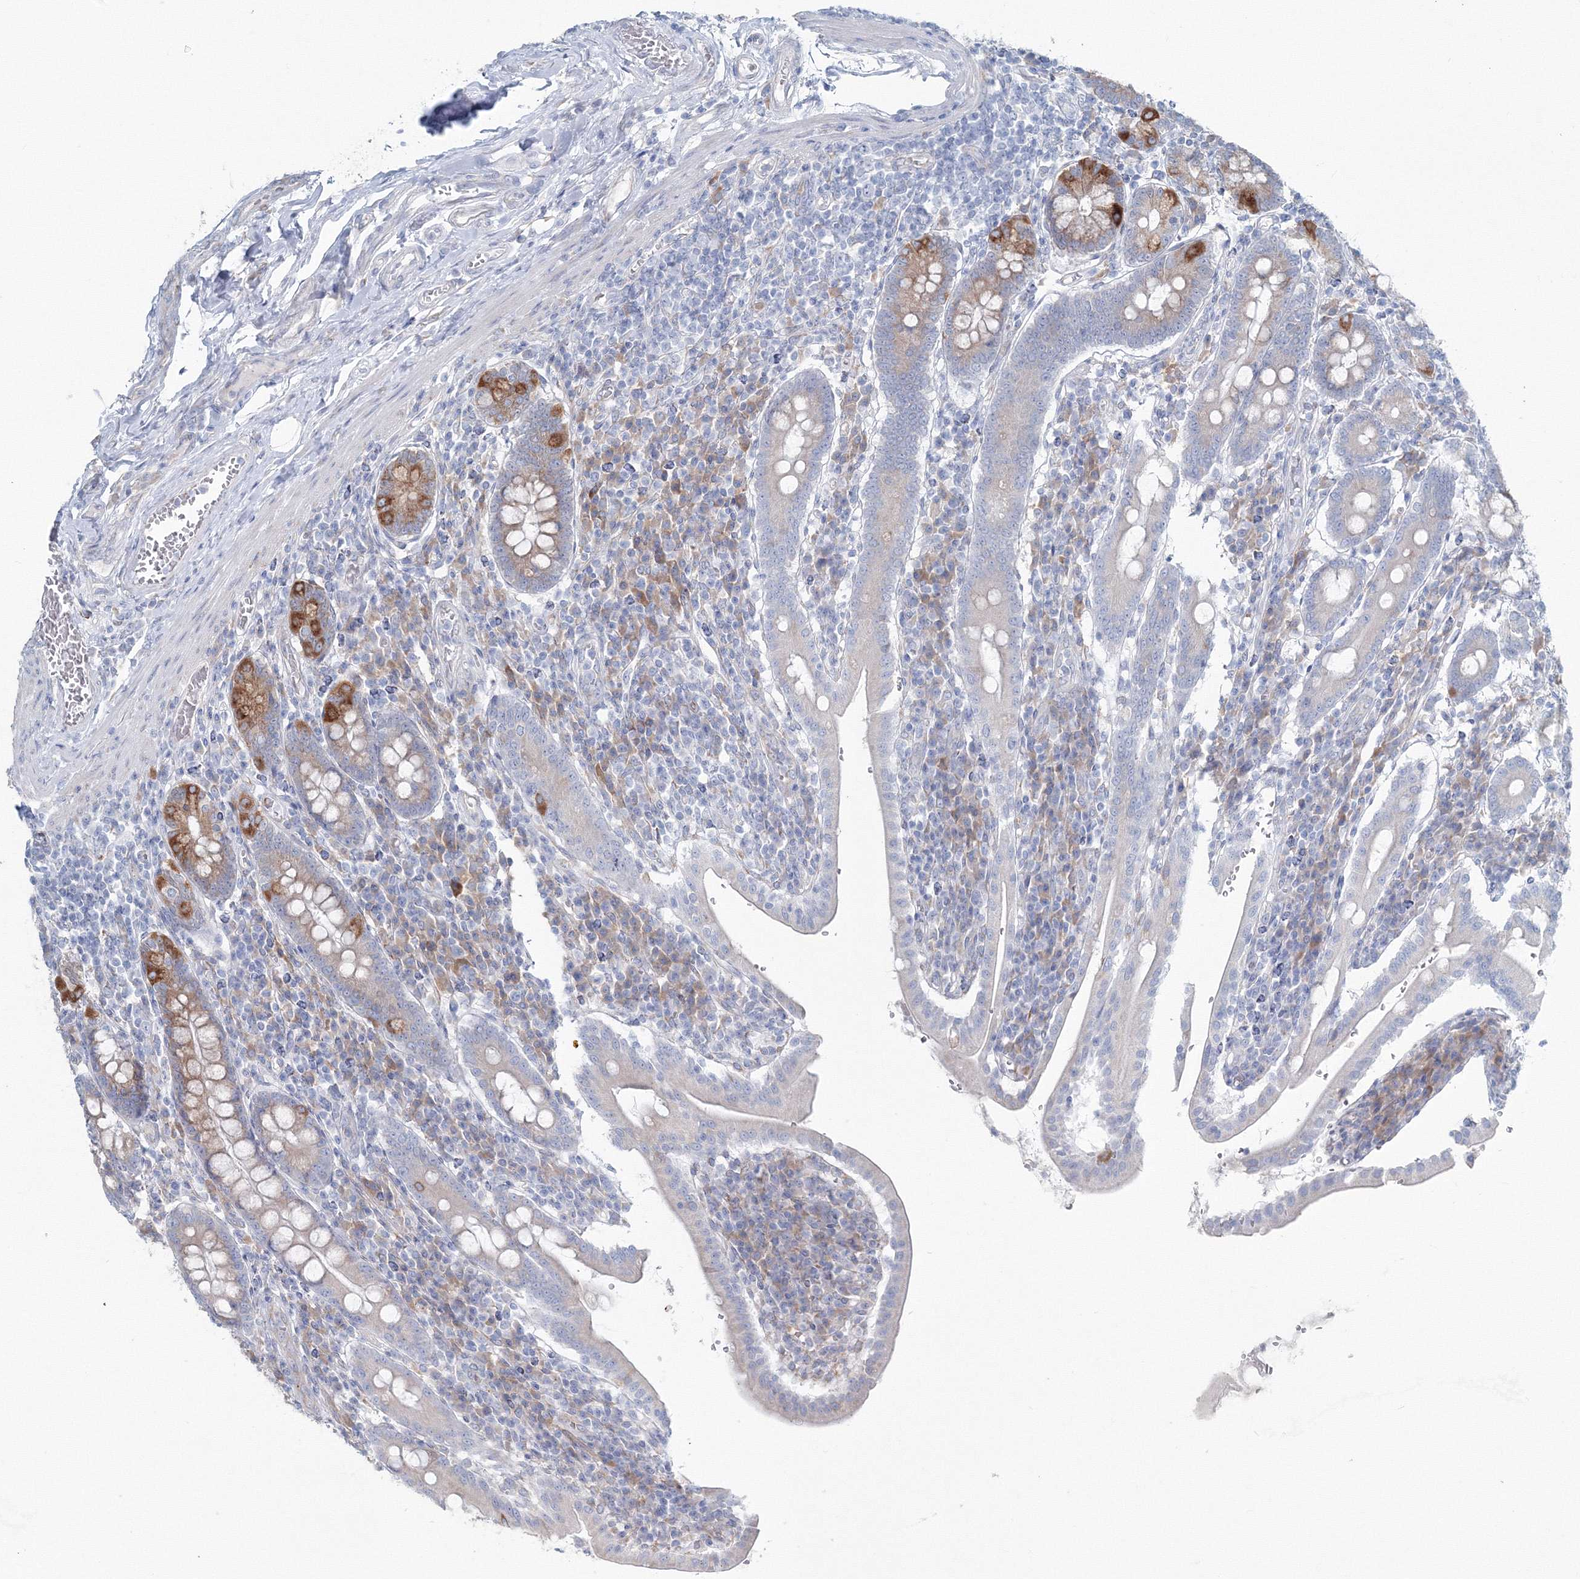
{"staining": {"intensity": "moderate", "quantity": "<25%", "location": "cytoplasmic/membranous"}, "tissue": "duodenum", "cell_type": "Glandular cells", "image_type": "normal", "snomed": [{"axis": "morphology", "description": "Normal tissue, NOS"}, {"axis": "morphology", "description": "Adenocarcinoma, NOS"}, {"axis": "topography", "description": "Pancreas"}, {"axis": "topography", "description": "Duodenum"}], "caption": "A high-resolution photomicrograph shows IHC staining of benign duodenum, which demonstrates moderate cytoplasmic/membranous expression in about <25% of glandular cells. The protein of interest is stained brown, and the nuclei are stained in blue (DAB IHC with brightfield microscopy, high magnification).", "gene": "ENSG00000285283", "patient": {"sex": "male", "age": 50}}